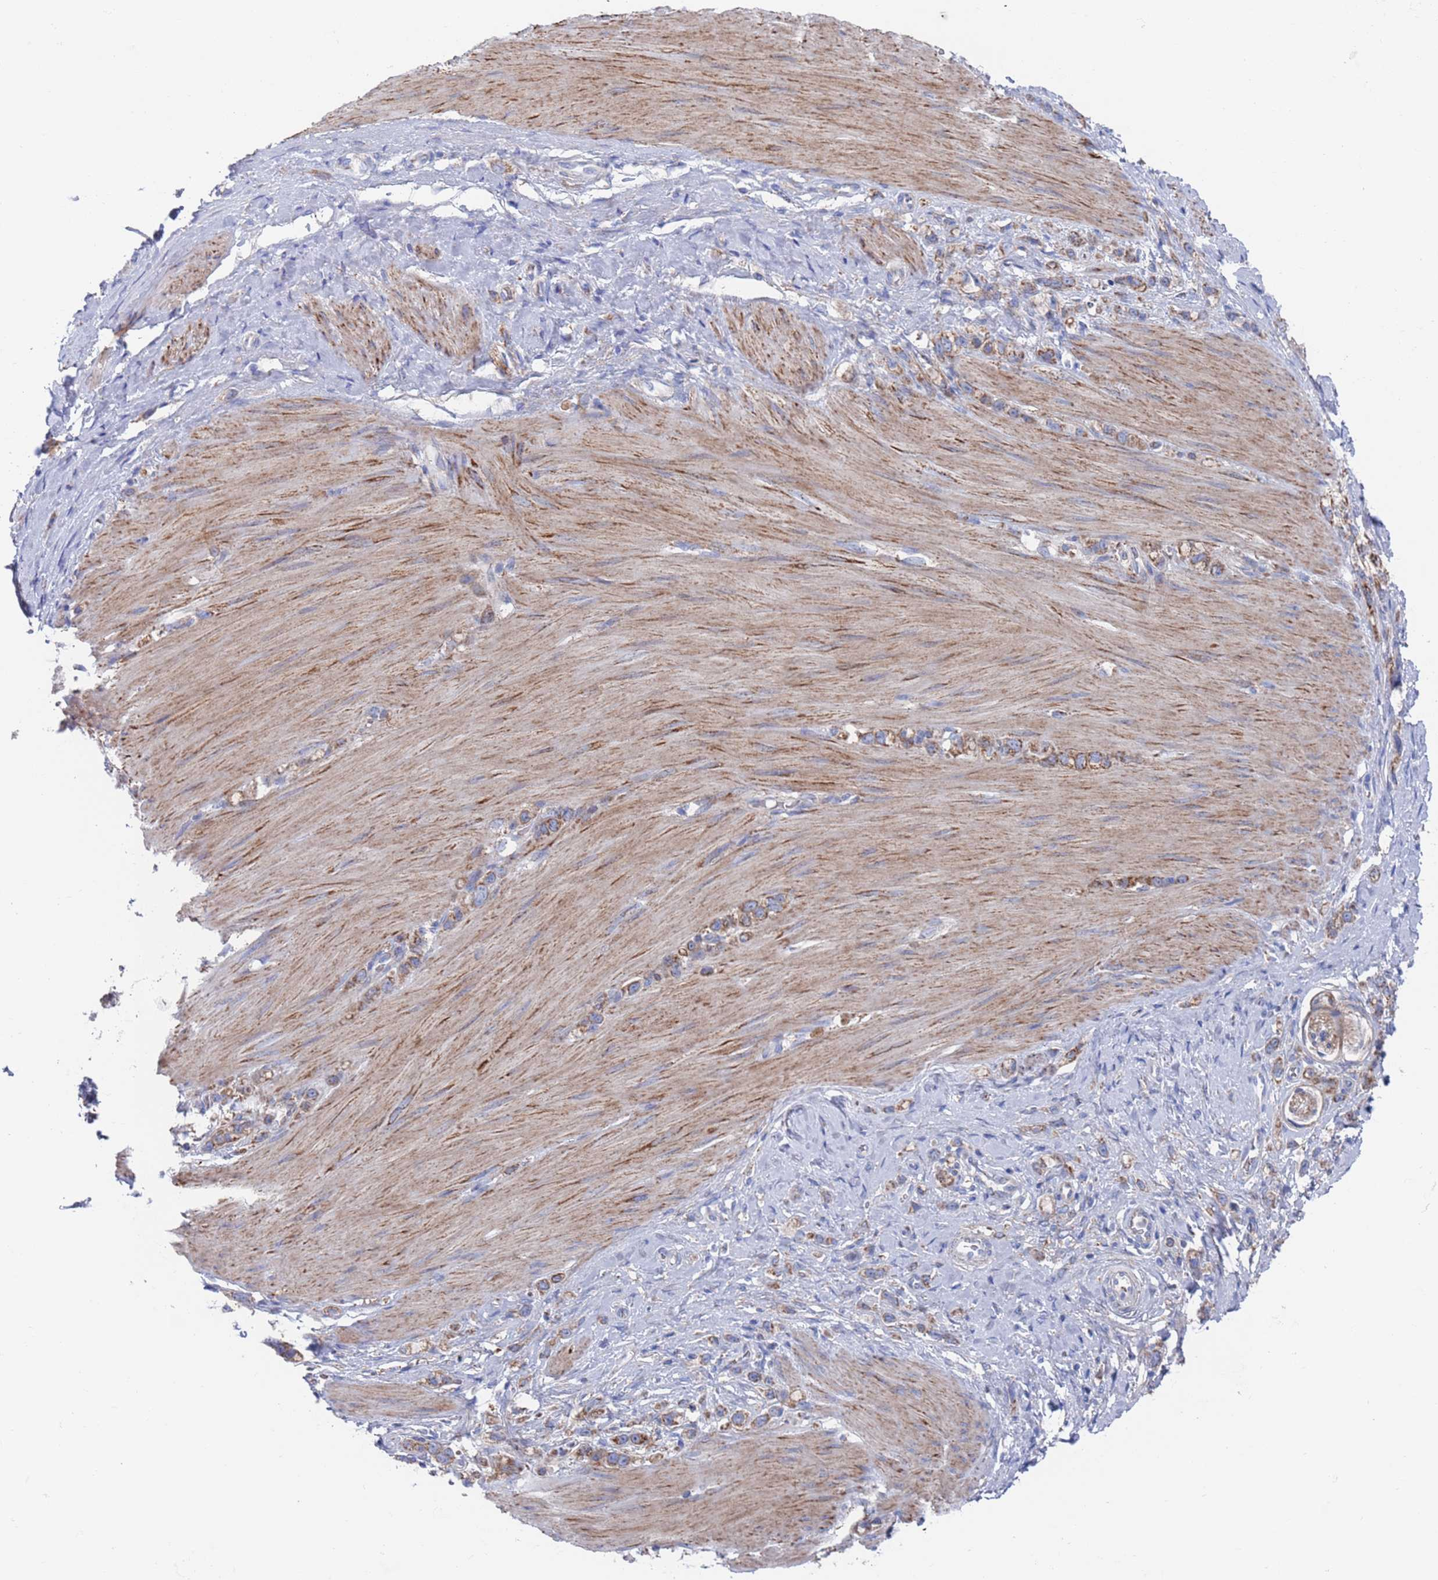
{"staining": {"intensity": "moderate", "quantity": "25%-75%", "location": "cytoplasmic/membranous"}, "tissue": "stomach cancer", "cell_type": "Tumor cells", "image_type": "cancer", "snomed": [{"axis": "morphology", "description": "Adenocarcinoma, NOS"}, {"axis": "topography", "description": "Stomach"}], "caption": "Immunohistochemistry image of neoplastic tissue: human adenocarcinoma (stomach) stained using immunohistochemistry reveals medium levels of moderate protein expression localized specifically in the cytoplasmic/membranous of tumor cells, appearing as a cytoplasmic/membranous brown color.", "gene": "CHCHD6", "patient": {"sex": "female", "age": 65}}